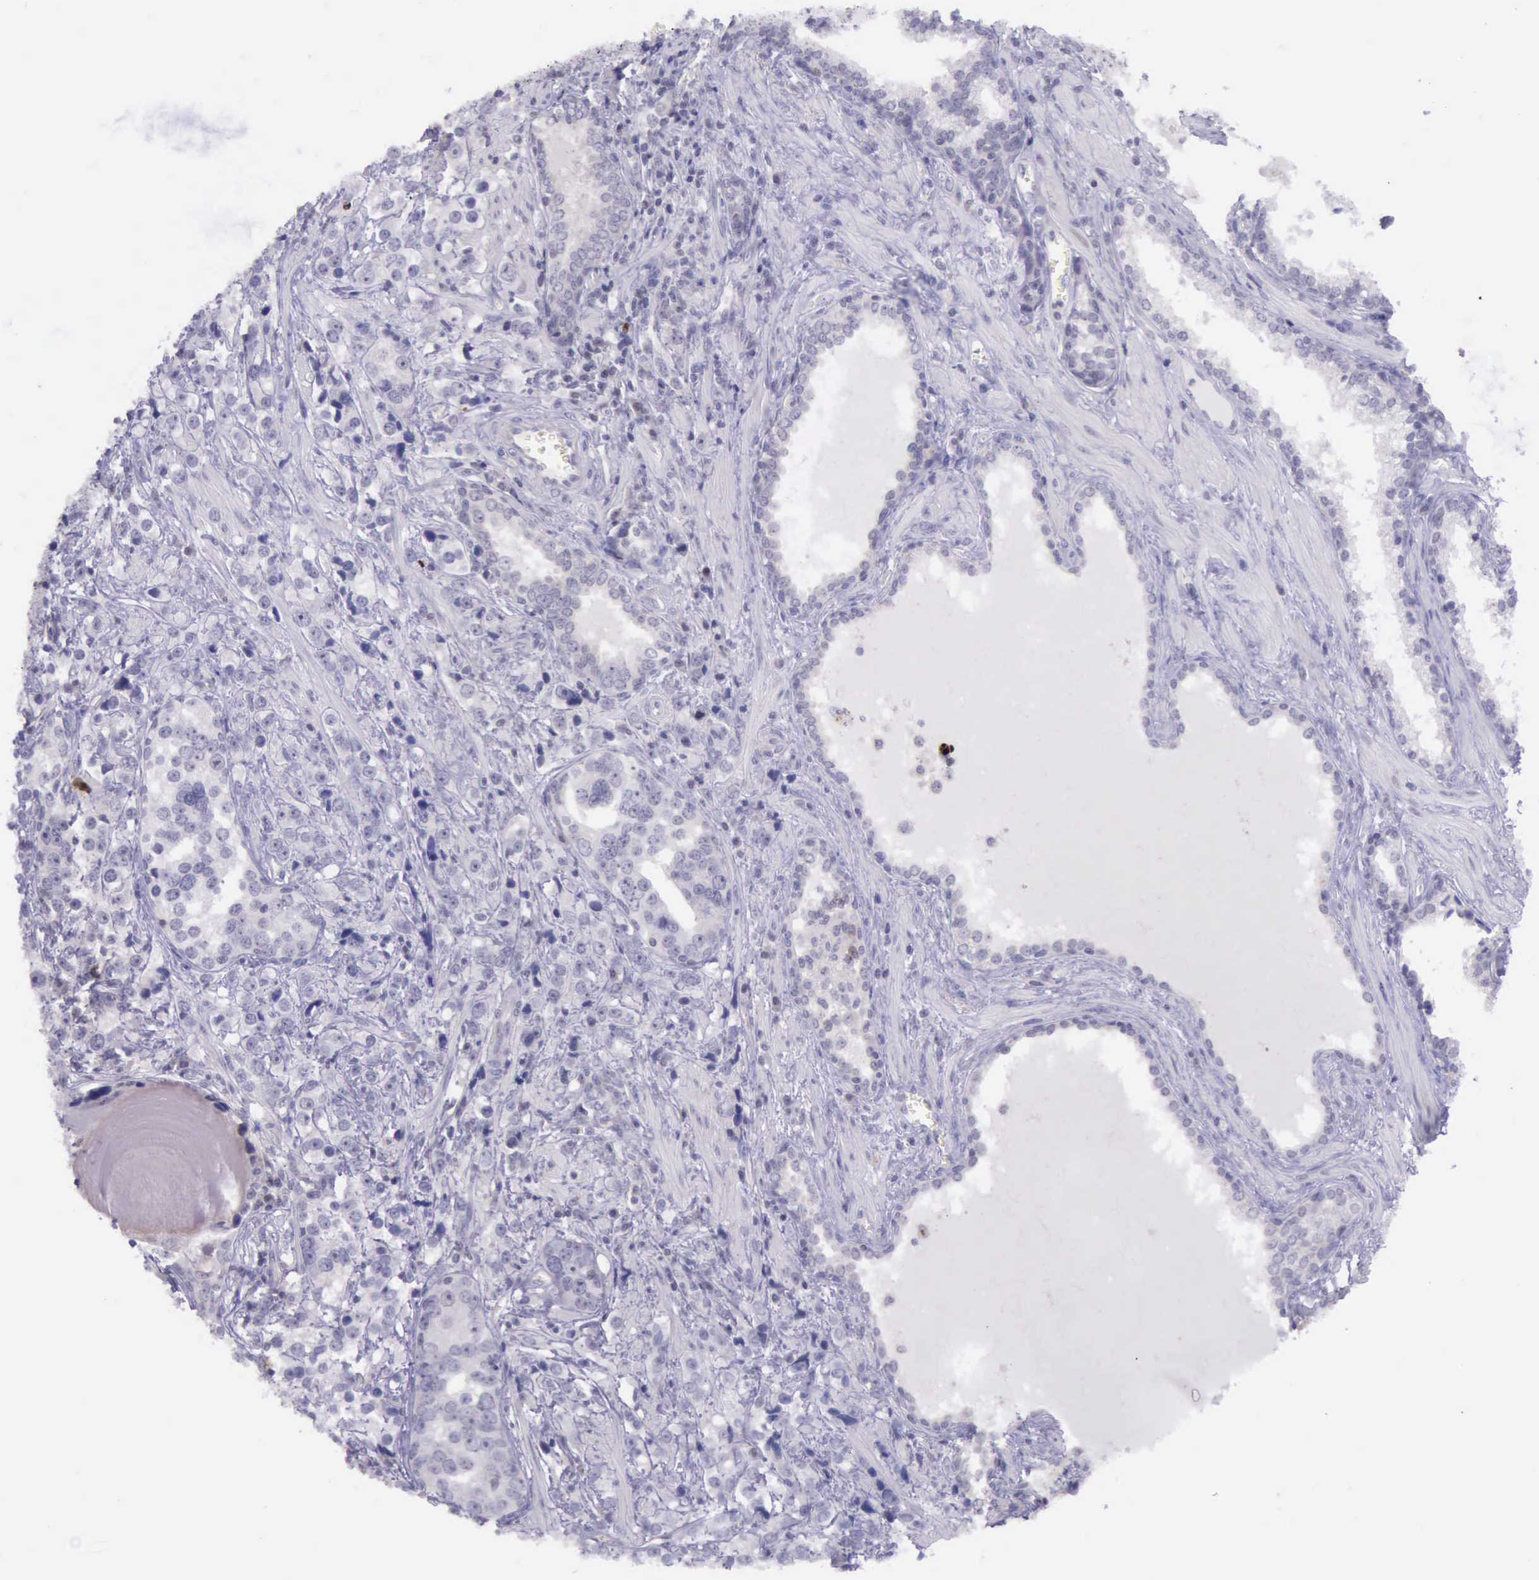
{"staining": {"intensity": "strong", "quantity": "<25%", "location": "nuclear"}, "tissue": "prostate cancer", "cell_type": "Tumor cells", "image_type": "cancer", "snomed": [{"axis": "morphology", "description": "Adenocarcinoma, High grade"}, {"axis": "topography", "description": "Prostate"}], "caption": "Brown immunohistochemical staining in prostate cancer demonstrates strong nuclear staining in approximately <25% of tumor cells. (DAB = brown stain, brightfield microscopy at high magnification).", "gene": "PARP1", "patient": {"sex": "male", "age": 71}}